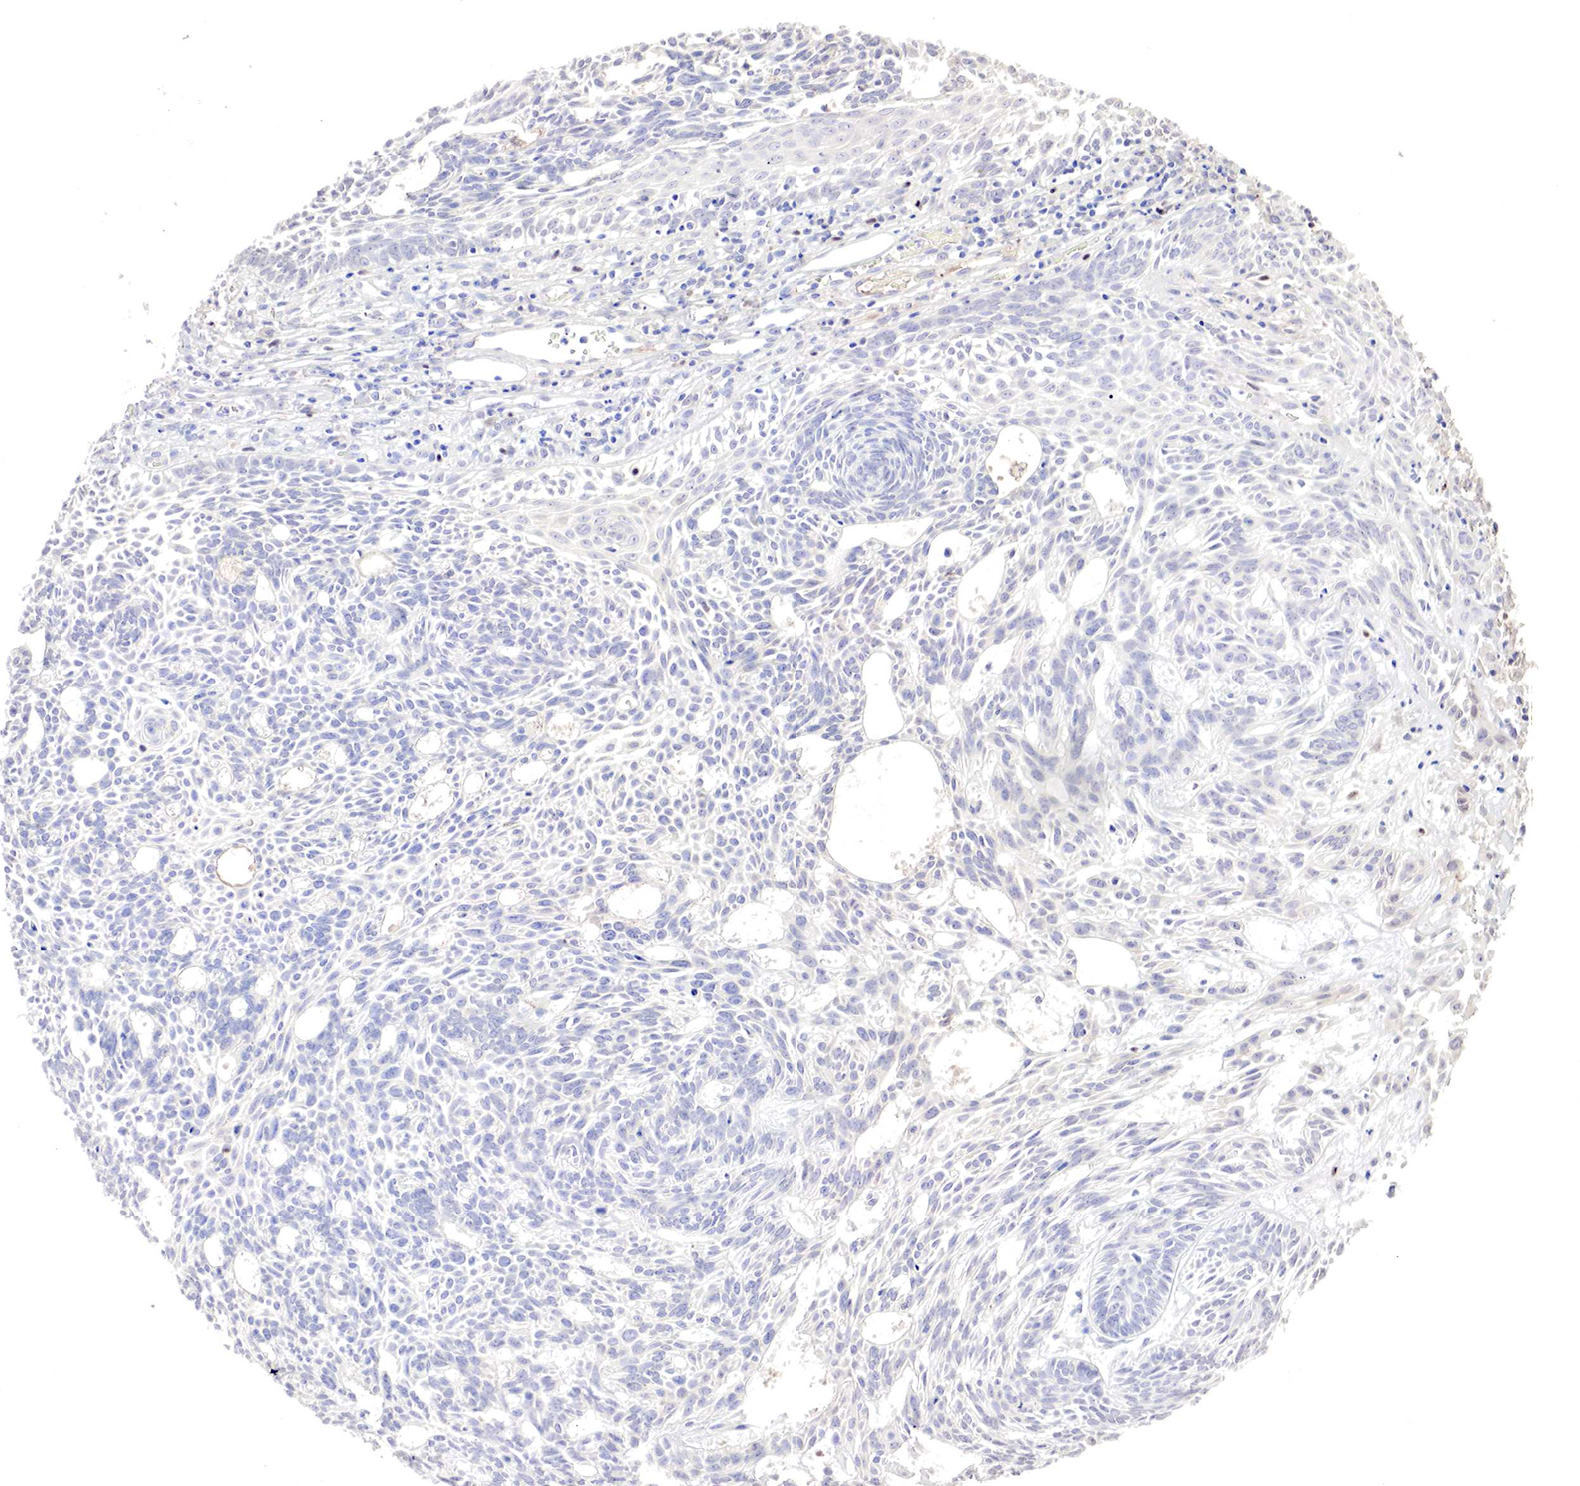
{"staining": {"intensity": "negative", "quantity": "none", "location": "none"}, "tissue": "skin cancer", "cell_type": "Tumor cells", "image_type": "cancer", "snomed": [{"axis": "morphology", "description": "Basal cell carcinoma"}, {"axis": "topography", "description": "Skin"}], "caption": "An immunohistochemistry (IHC) image of skin cancer is shown. There is no staining in tumor cells of skin cancer. (DAB IHC, high magnification).", "gene": "GATA1", "patient": {"sex": "male", "age": 58}}